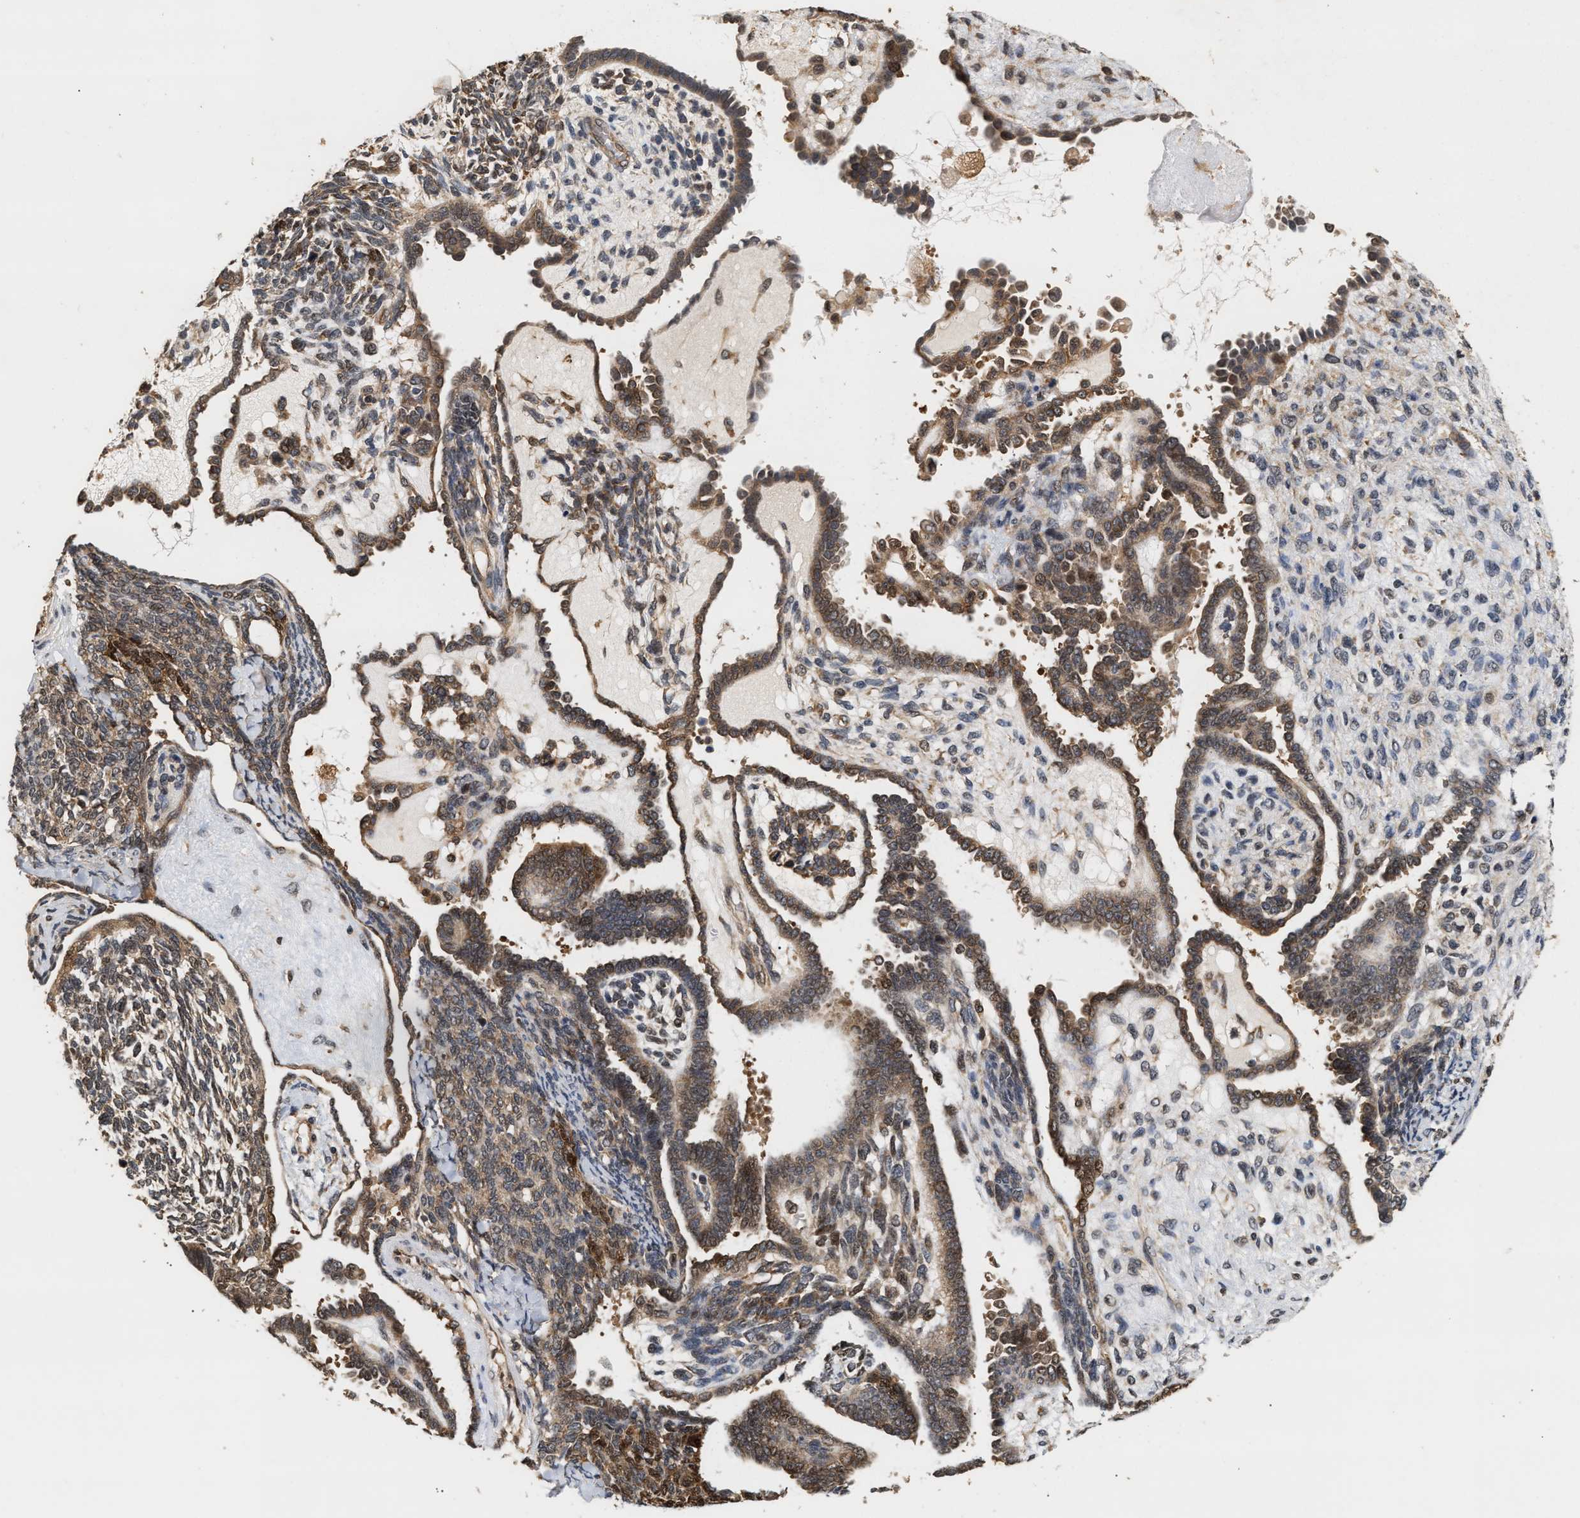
{"staining": {"intensity": "weak", "quantity": ">75%", "location": "cytoplasmic/membranous"}, "tissue": "endometrial cancer", "cell_type": "Tumor cells", "image_type": "cancer", "snomed": [{"axis": "morphology", "description": "Neoplasm, malignant, NOS"}, {"axis": "topography", "description": "Endometrium"}], "caption": "Endometrial malignant neoplasm stained for a protein shows weak cytoplasmic/membranous positivity in tumor cells. (DAB (3,3'-diaminobenzidine) = brown stain, brightfield microscopy at high magnification).", "gene": "ABHD5", "patient": {"sex": "female", "age": 74}}